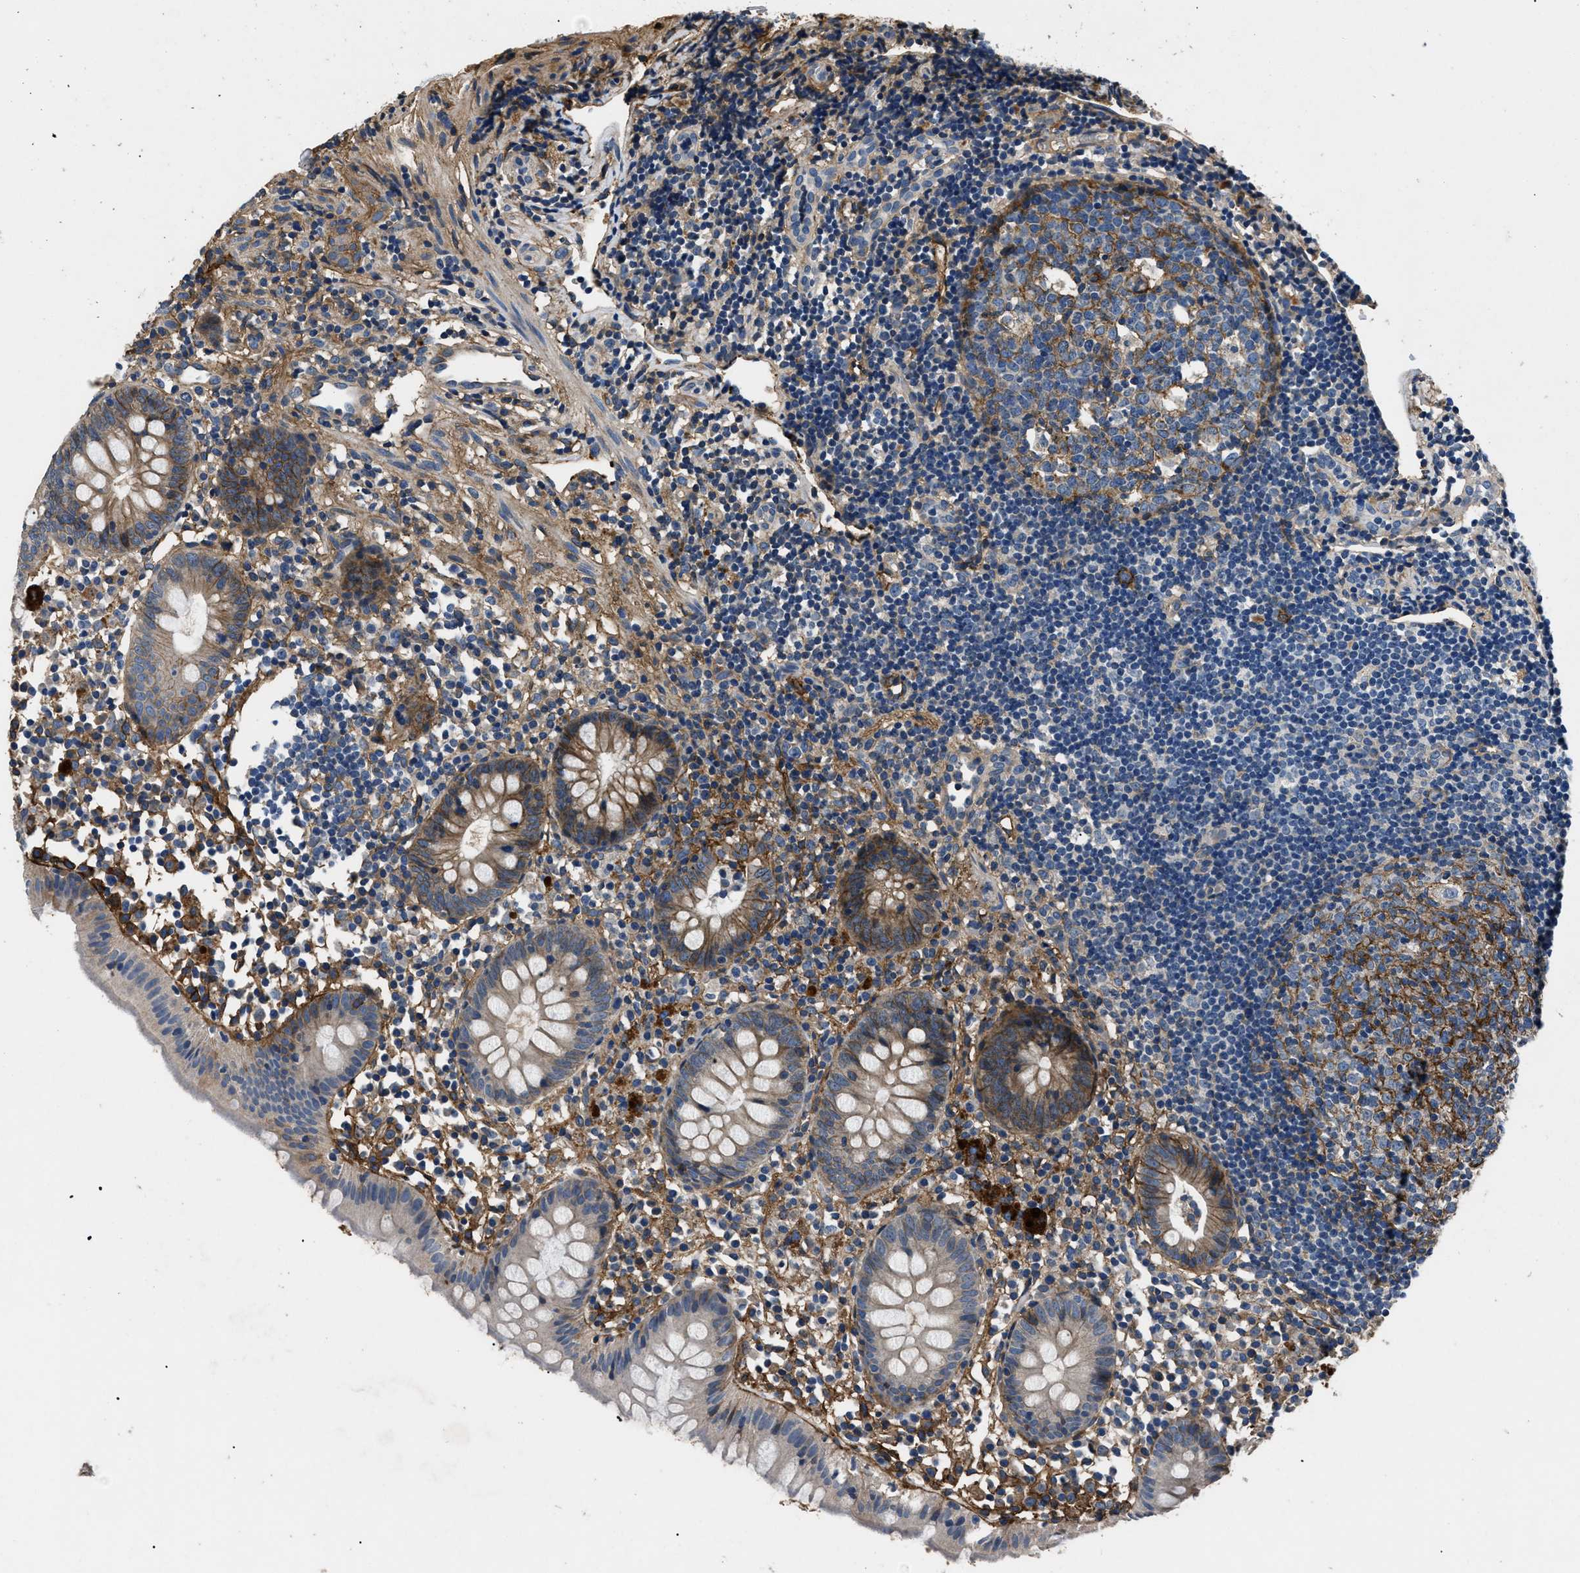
{"staining": {"intensity": "moderate", "quantity": "25%-75%", "location": "cytoplasmic/membranous"}, "tissue": "appendix", "cell_type": "Glandular cells", "image_type": "normal", "snomed": [{"axis": "morphology", "description": "Normal tissue, NOS"}, {"axis": "topography", "description": "Appendix"}], "caption": "Protein staining of unremarkable appendix demonstrates moderate cytoplasmic/membranous staining in approximately 25%-75% of glandular cells.", "gene": "CD276", "patient": {"sex": "female", "age": 20}}